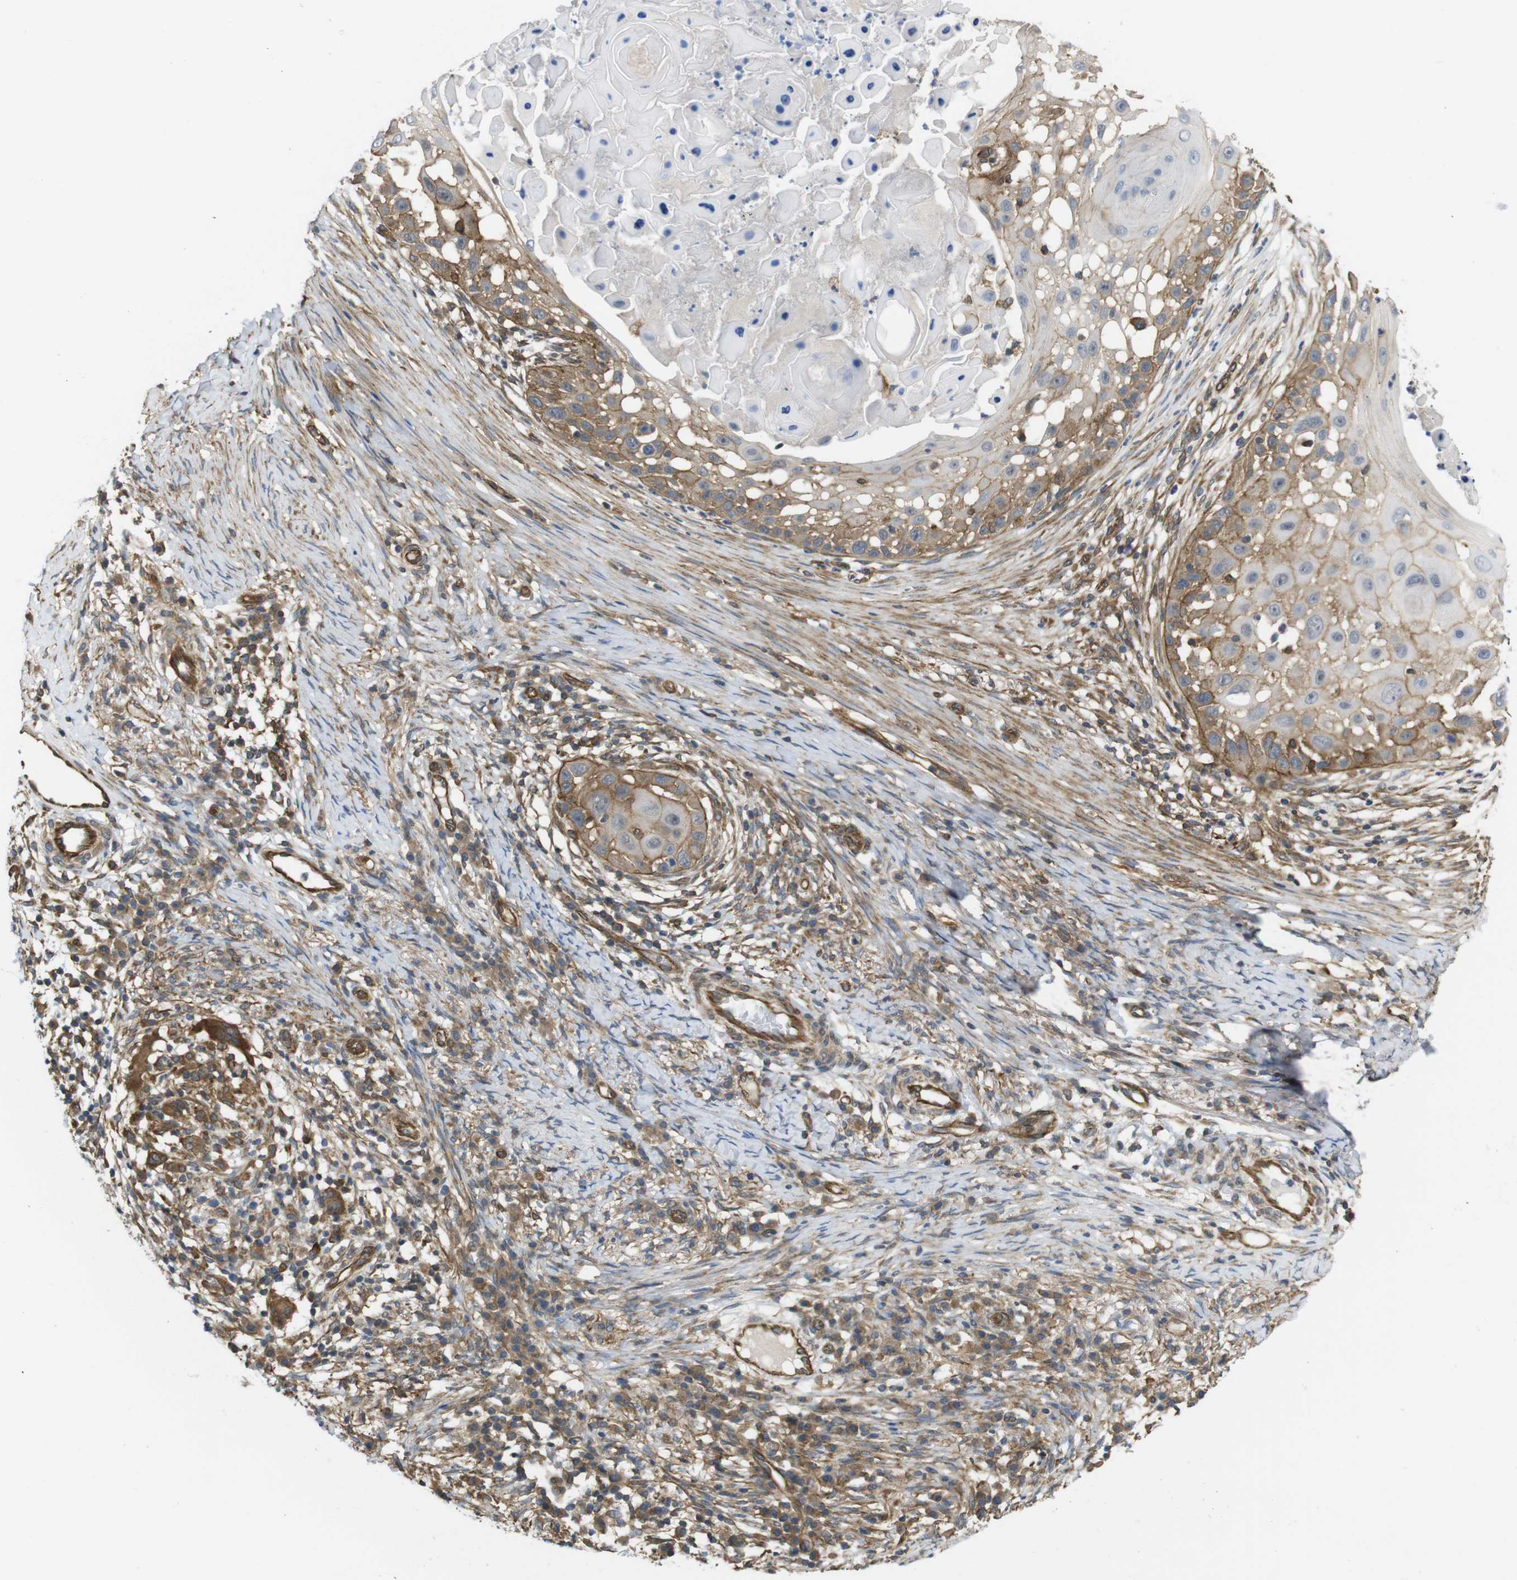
{"staining": {"intensity": "moderate", "quantity": ">75%", "location": "cytoplasmic/membranous"}, "tissue": "skin cancer", "cell_type": "Tumor cells", "image_type": "cancer", "snomed": [{"axis": "morphology", "description": "Squamous cell carcinoma, NOS"}, {"axis": "topography", "description": "Skin"}], "caption": "Human skin cancer (squamous cell carcinoma) stained with a protein marker demonstrates moderate staining in tumor cells.", "gene": "ZDHHC5", "patient": {"sex": "female", "age": 44}}